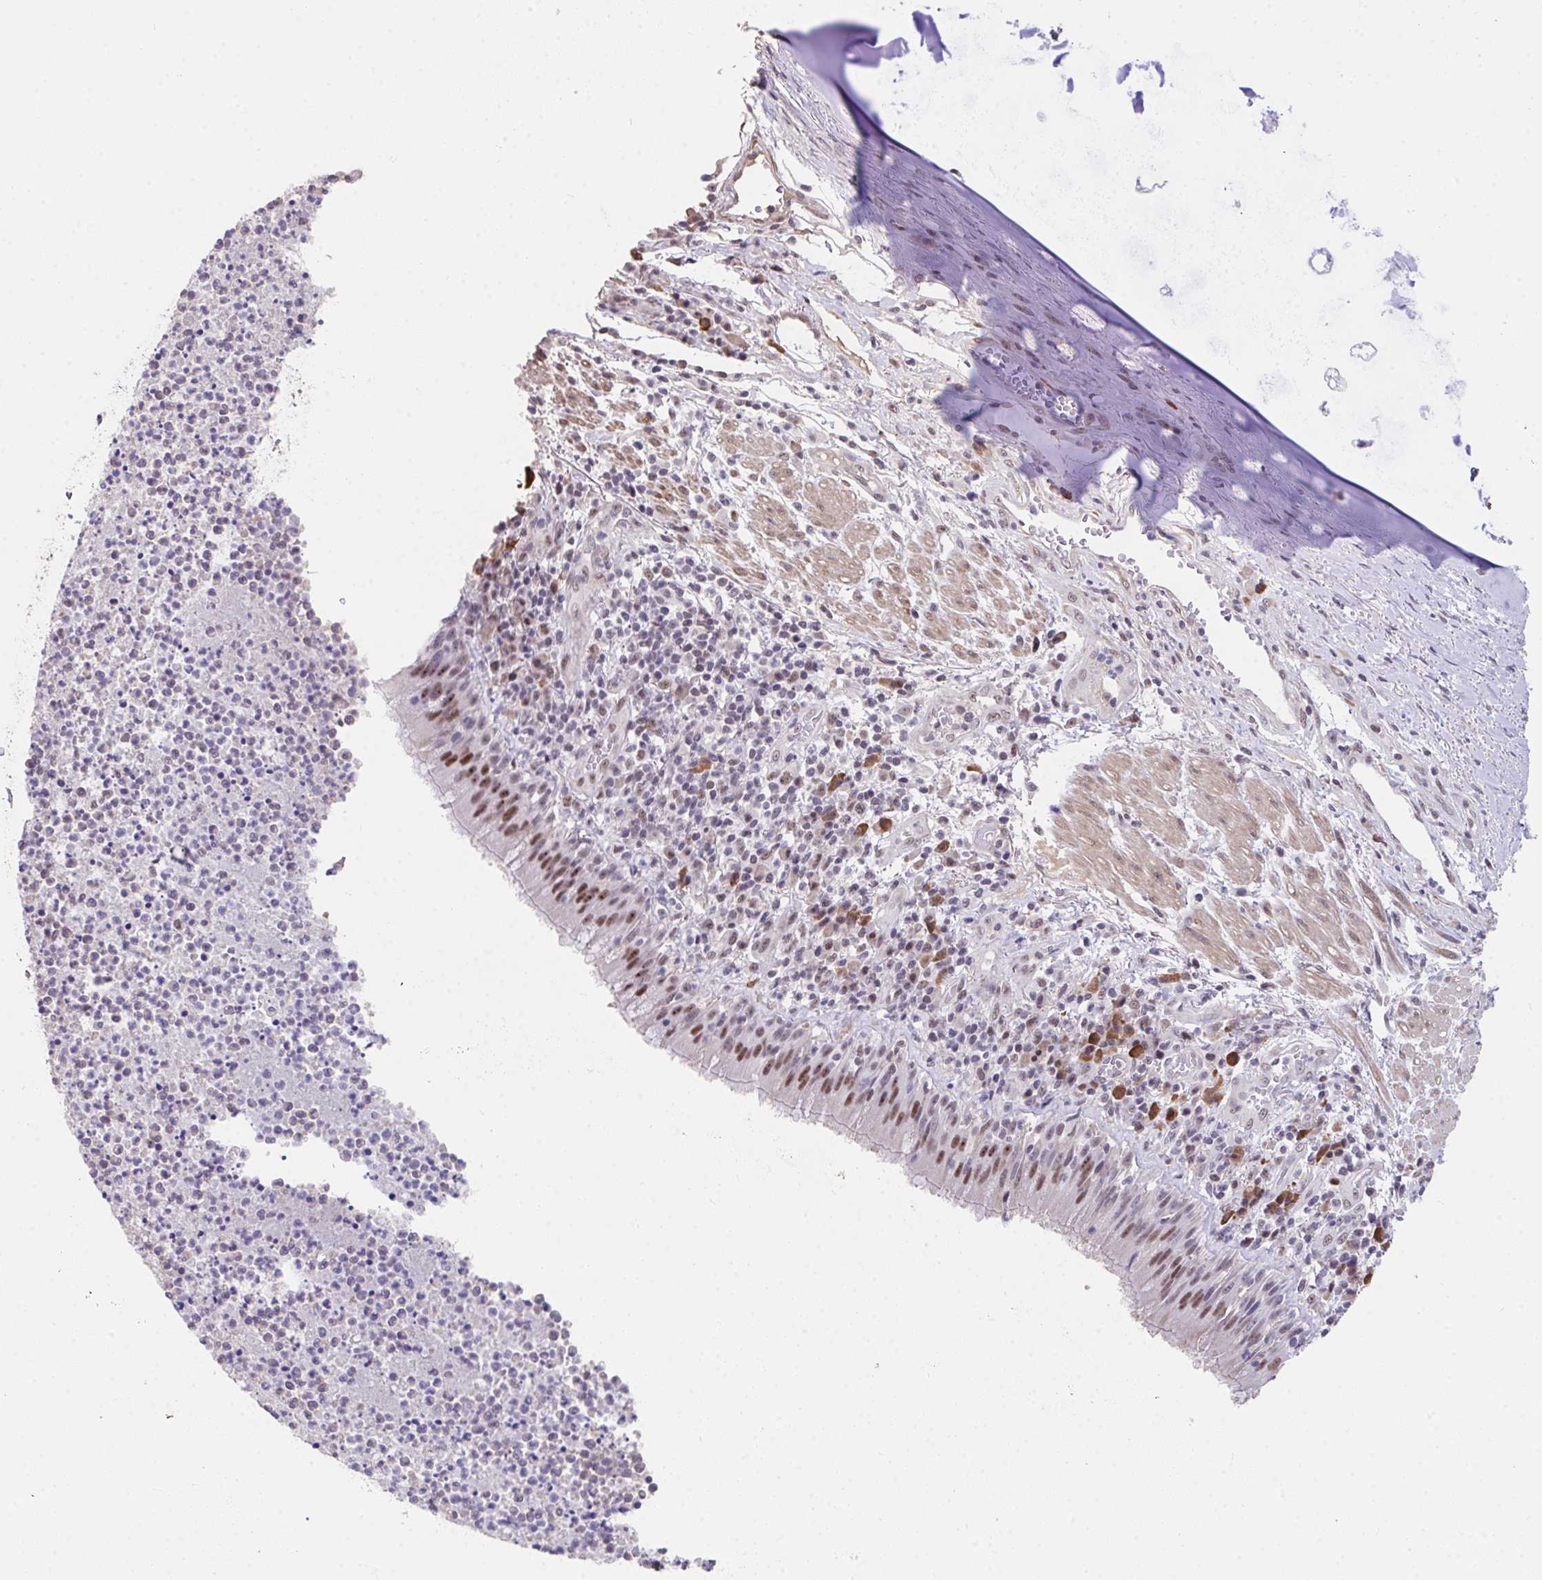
{"staining": {"intensity": "moderate", "quantity": ">75%", "location": "nuclear"}, "tissue": "bronchus", "cell_type": "Respiratory epithelial cells", "image_type": "normal", "snomed": [{"axis": "morphology", "description": "Normal tissue, NOS"}, {"axis": "topography", "description": "Cartilage tissue"}, {"axis": "topography", "description": "Bronchus"}], "caption": "Protein staining of unremarkable bronchus exhibits moderate nuclear positivity in about >75% of respiratory epithelial cells. (Brightfield microscopy of DAB IHC at high magnification).", "gene": "RBBP6", "patient": {"sex": "male", "age": 56}}